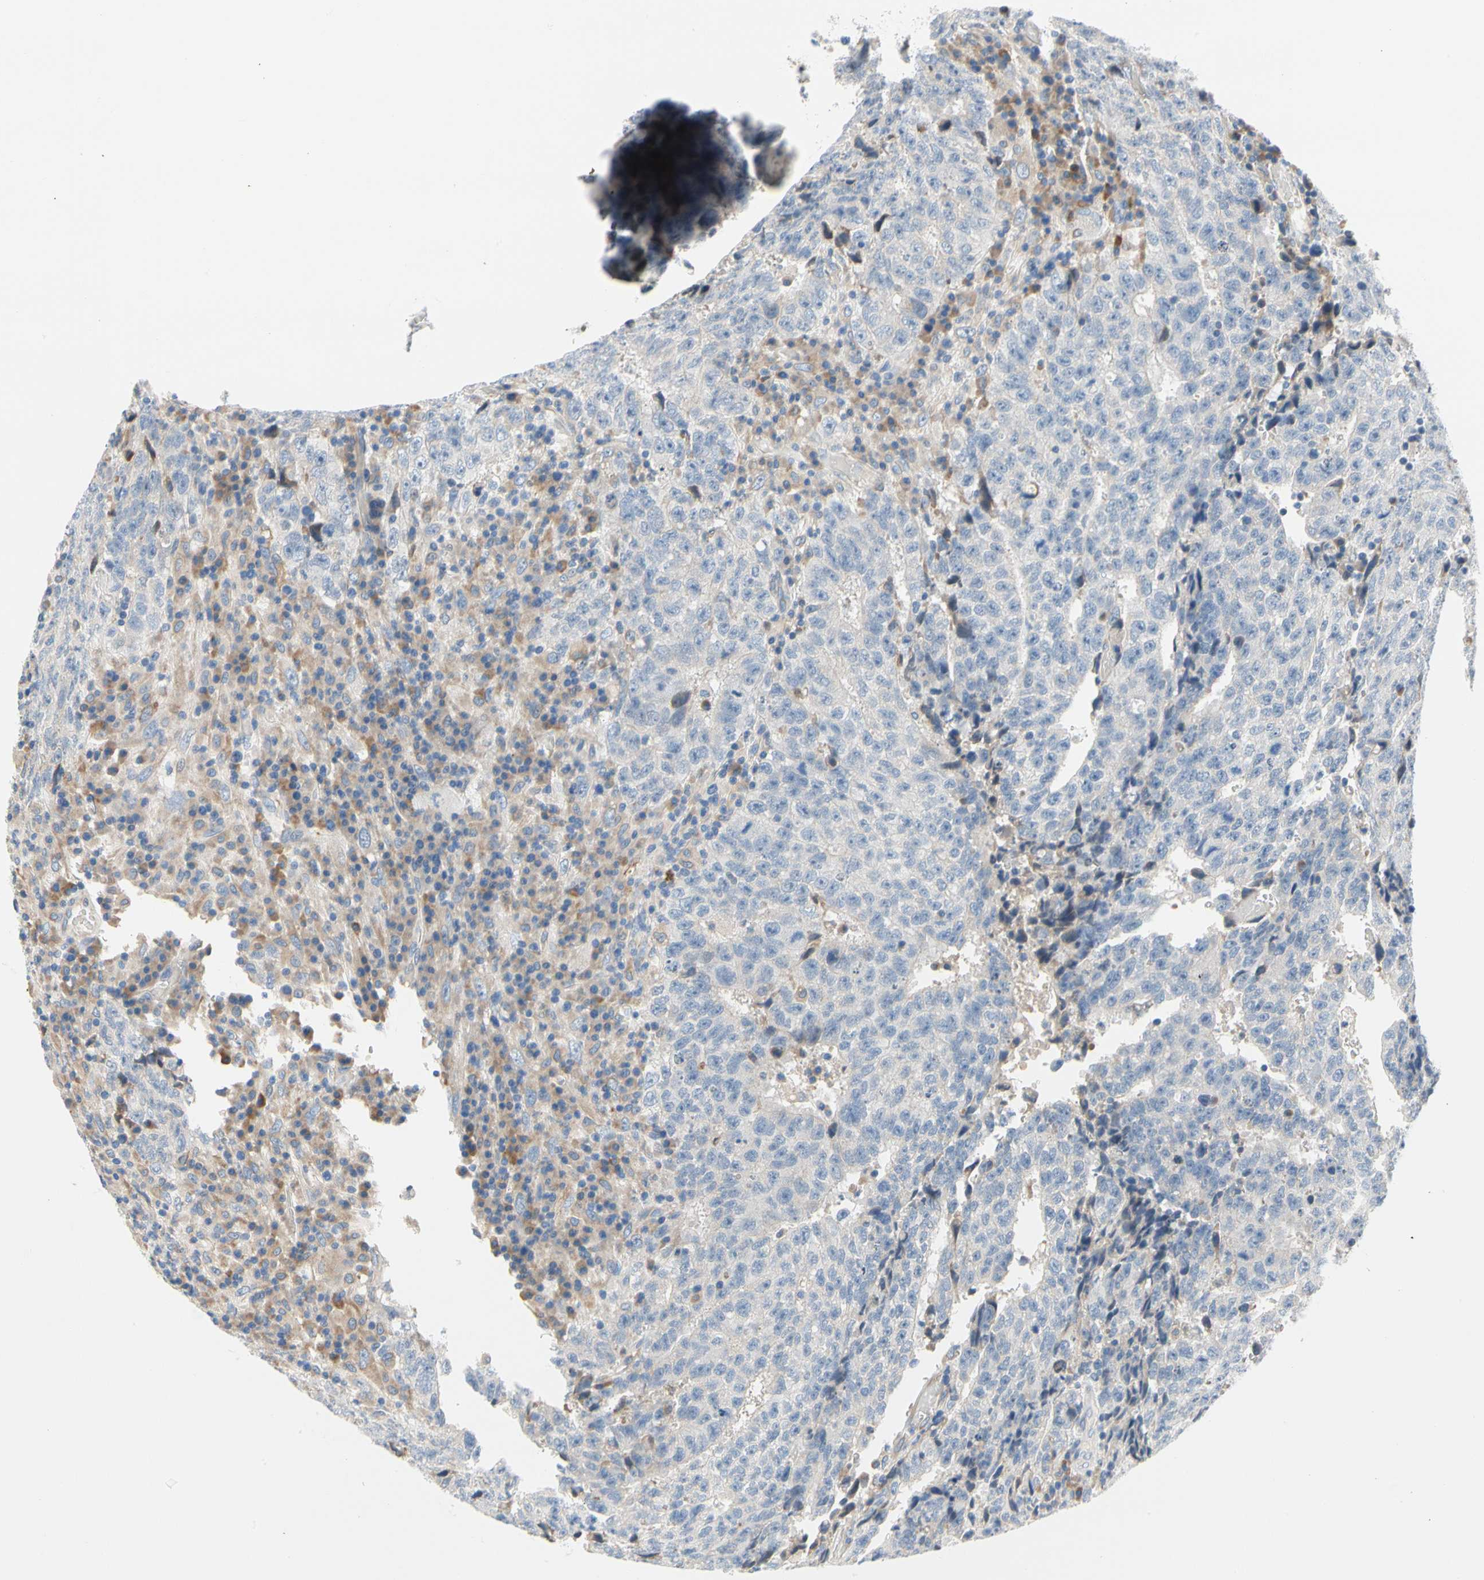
{"staining": {"intensity": "negative", "quantity": "none", "location": "none"}, "tissue": "testis cancer", "cell_type": "Tumor cells", "image_type": "cancer", "snomed": [{"axis": "morphology", "description": "Necrosis, NOS"}, {"axis": "morphology", "description": "Carcinoma, Embryonal, NOS"}, {"axis": "topography", "description": "Testis"}], "caption": "Immunohistochemistry image of neoplastic tissue: testis embryonal carcinoma stained with DAB (3,3'-diaminobenzidine) shows no significant protein expression in tumor cells.", "gene": "STXBP1", "patient": {"sex": "male", "age": 19}}